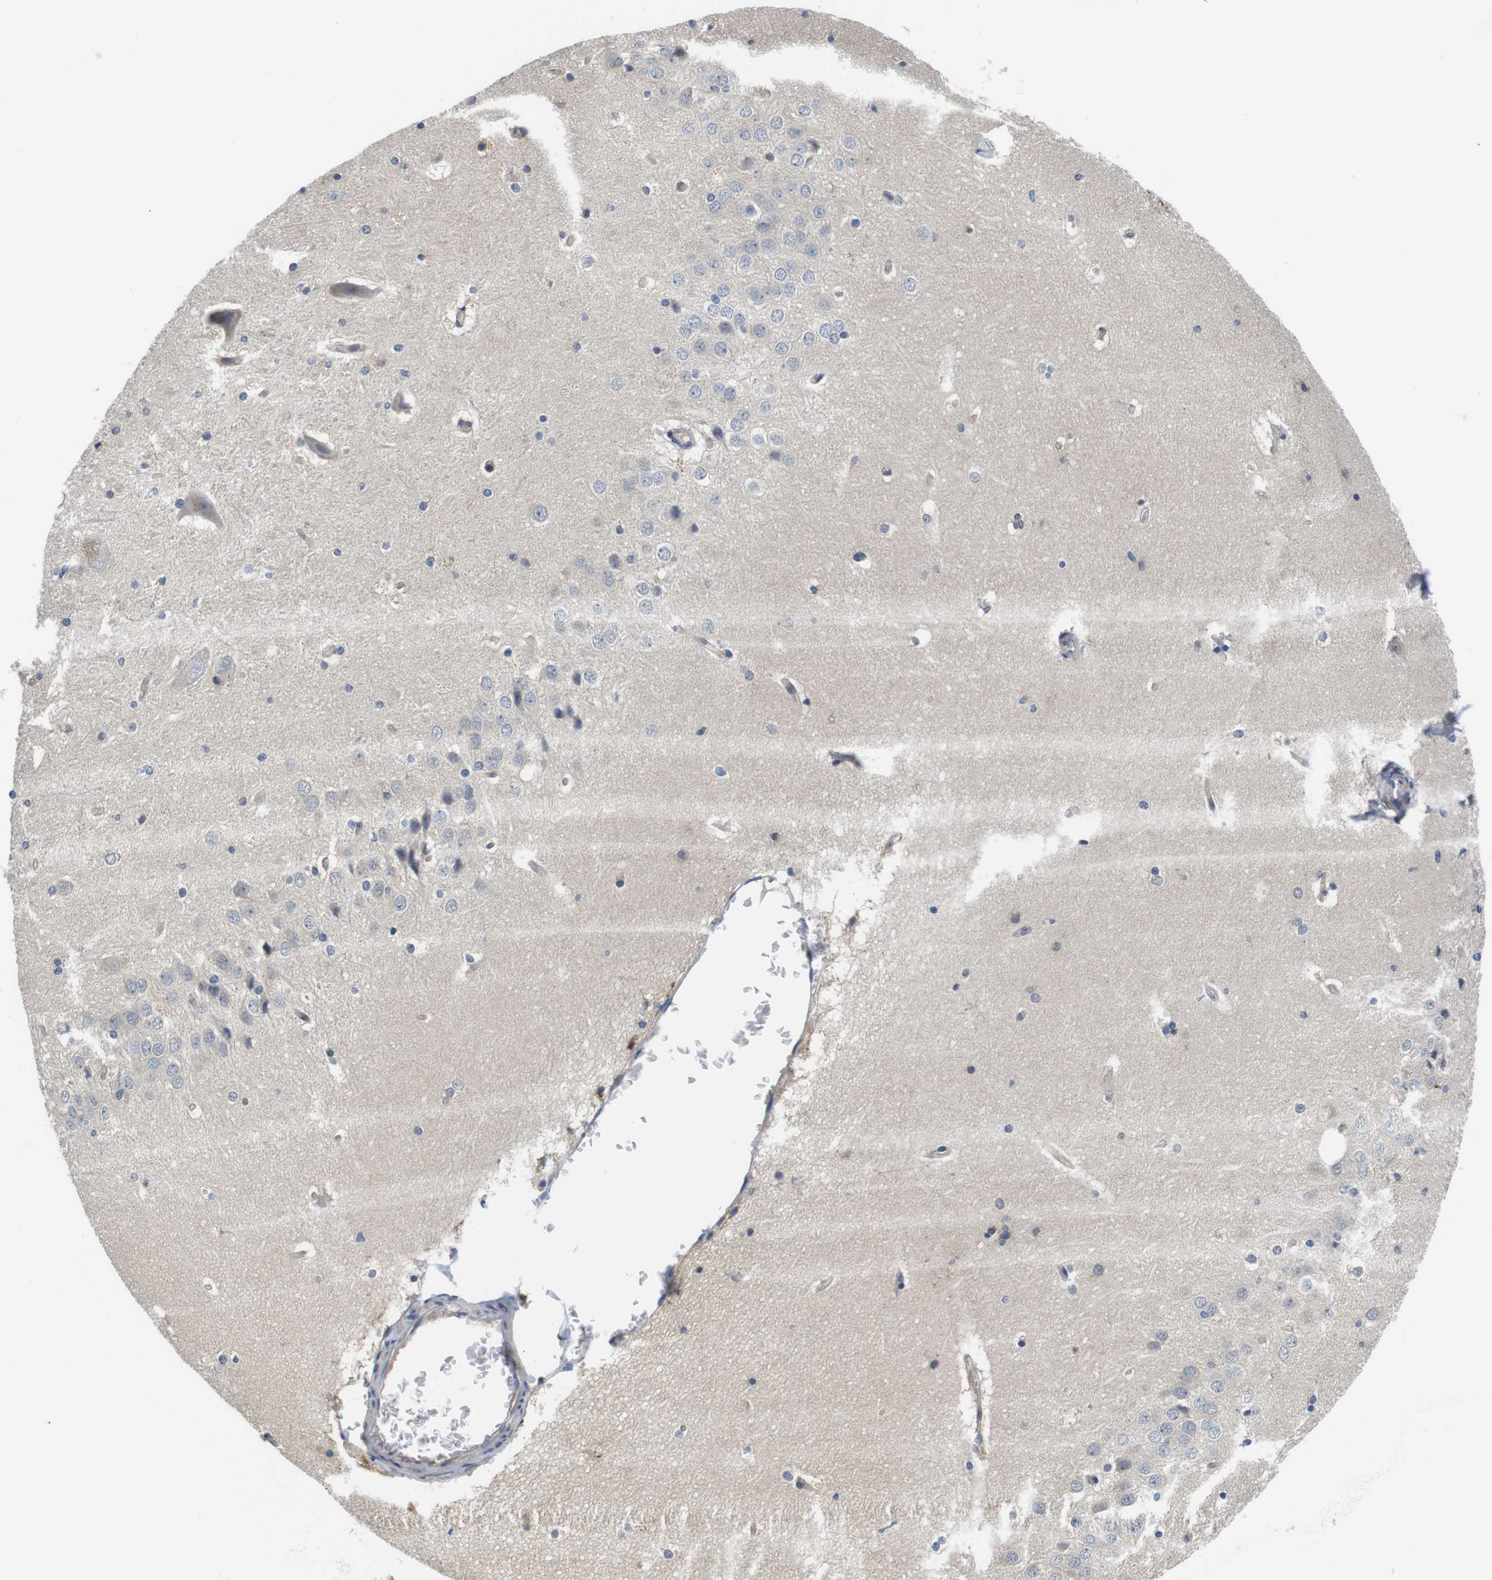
{"staining": {"intensity": "negative", "quantity": "none", "location": "none"}, "tissue": "hippocampus", "cell_type": "Glial cells", "image_type": "normal", "snomed": [{"axis": "morphology", "description": "Normal tissue, NOS"}, {"axis": "topography", "description": "Hippocampus"}], "caption": "Immunohistochemistry micrograph of benign human hippocampus stained for a protein (brown), which exhibits no expression in glial cells. The staining was performed using DAB to visualize the protein expression in brown, while the nuclei were stained in blue with hematoxylin (Magnification: 20x).", "gene": "FADD", "patient": {"sex": "female", "age": 19}}